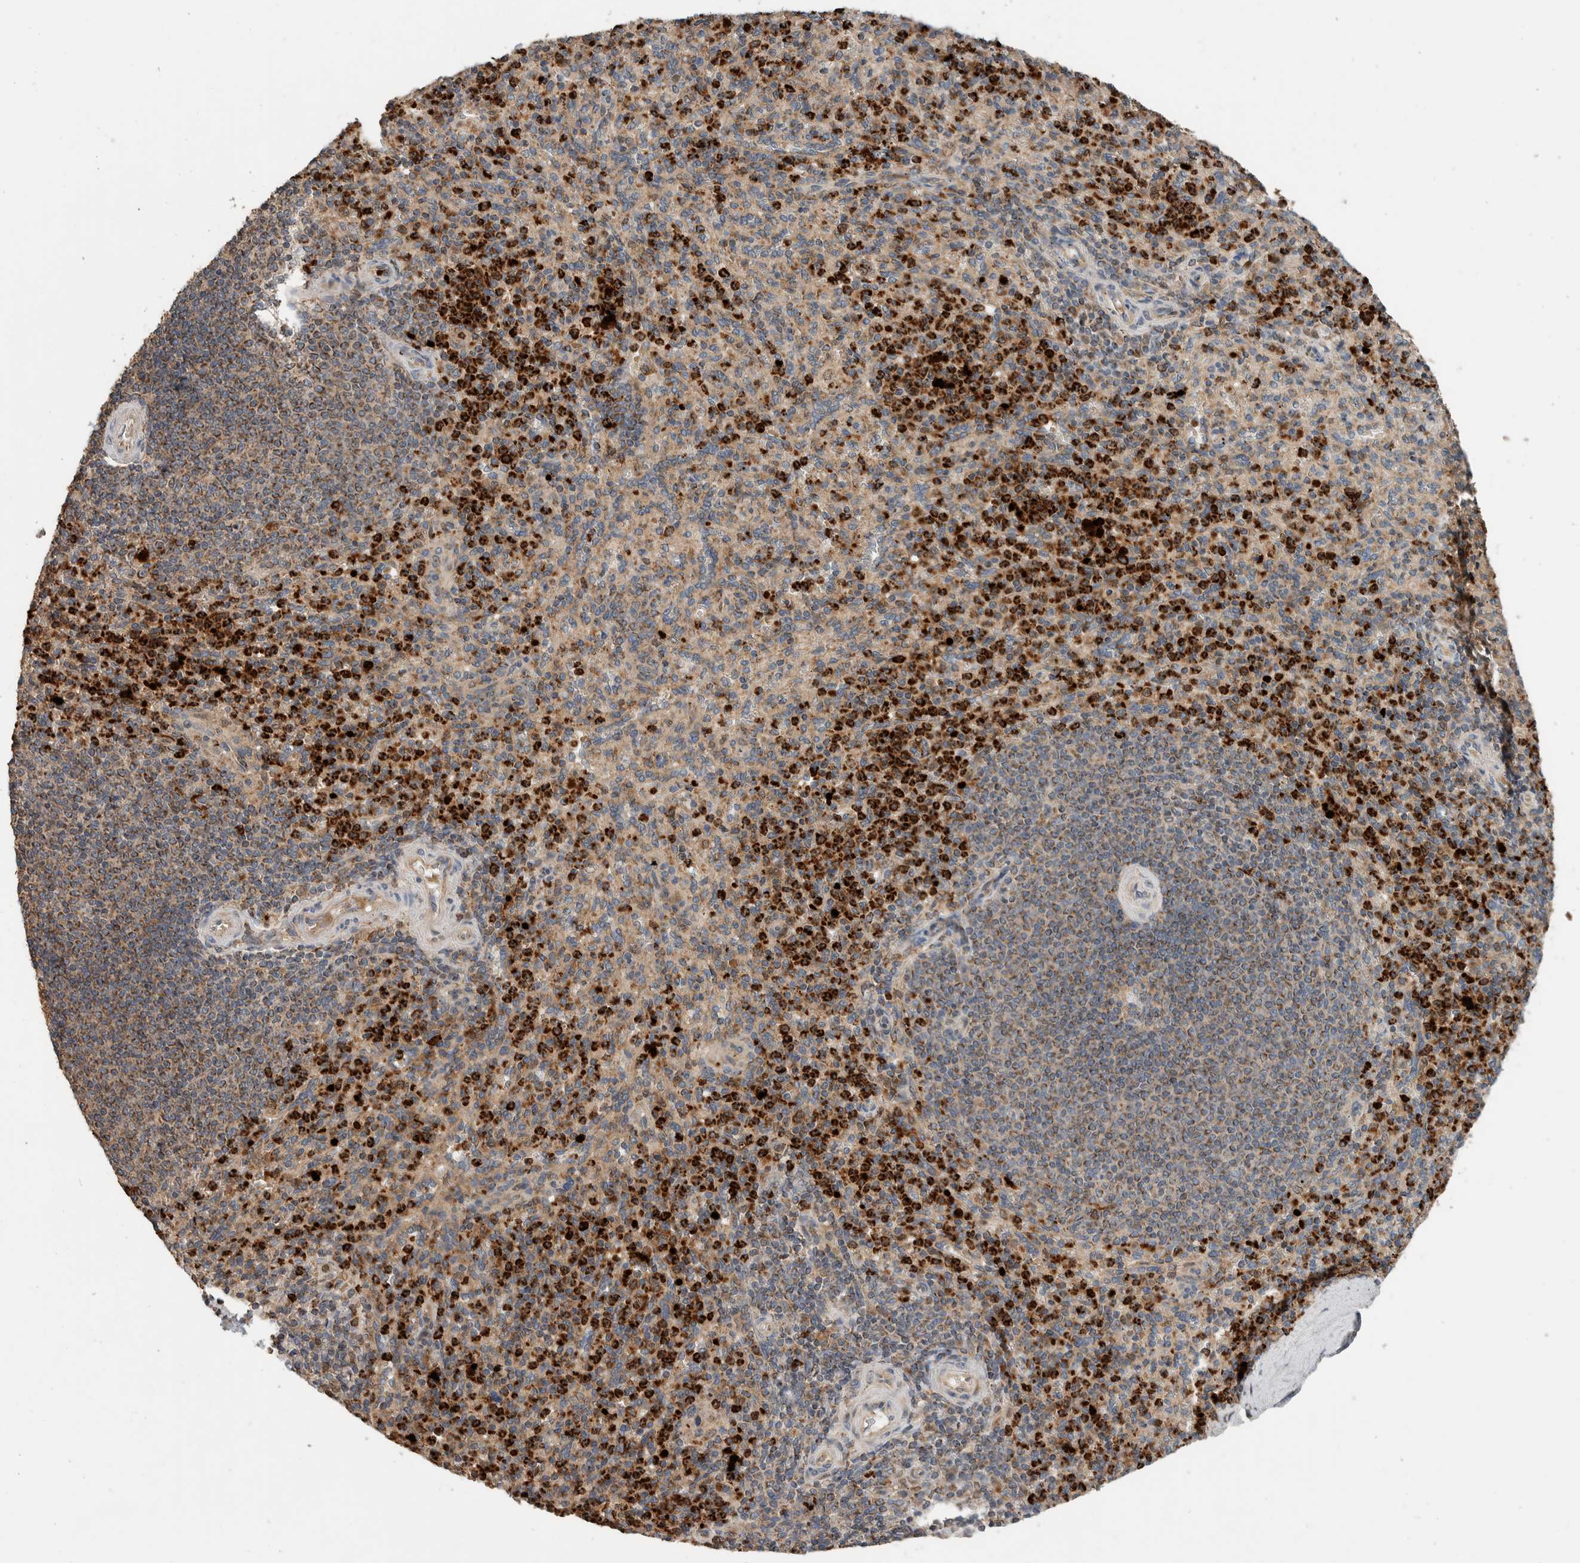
{"staining": {"intensity": "strong", "quantity": "25%-75%", "location": "cytoplasmic/membranous"}, "tissue": "spleen", "cell_type": "Cells in red pulp", "image_type": "normal", "snomed": [{"axis": "morphology", "description": "Normal tissue, NOS"}, {"axis": "topography", "description": "Spleen"}], "caption": "High-power microscopy captured an immunohistochemistry (IHC) photomicrograph of benign spleen, revealing strong cytoplasmic/membranous positivity in about 25%-75% of cells in red pulp.", "gene": "VPS53", "patient": {"sex": "male", "age": 36}}